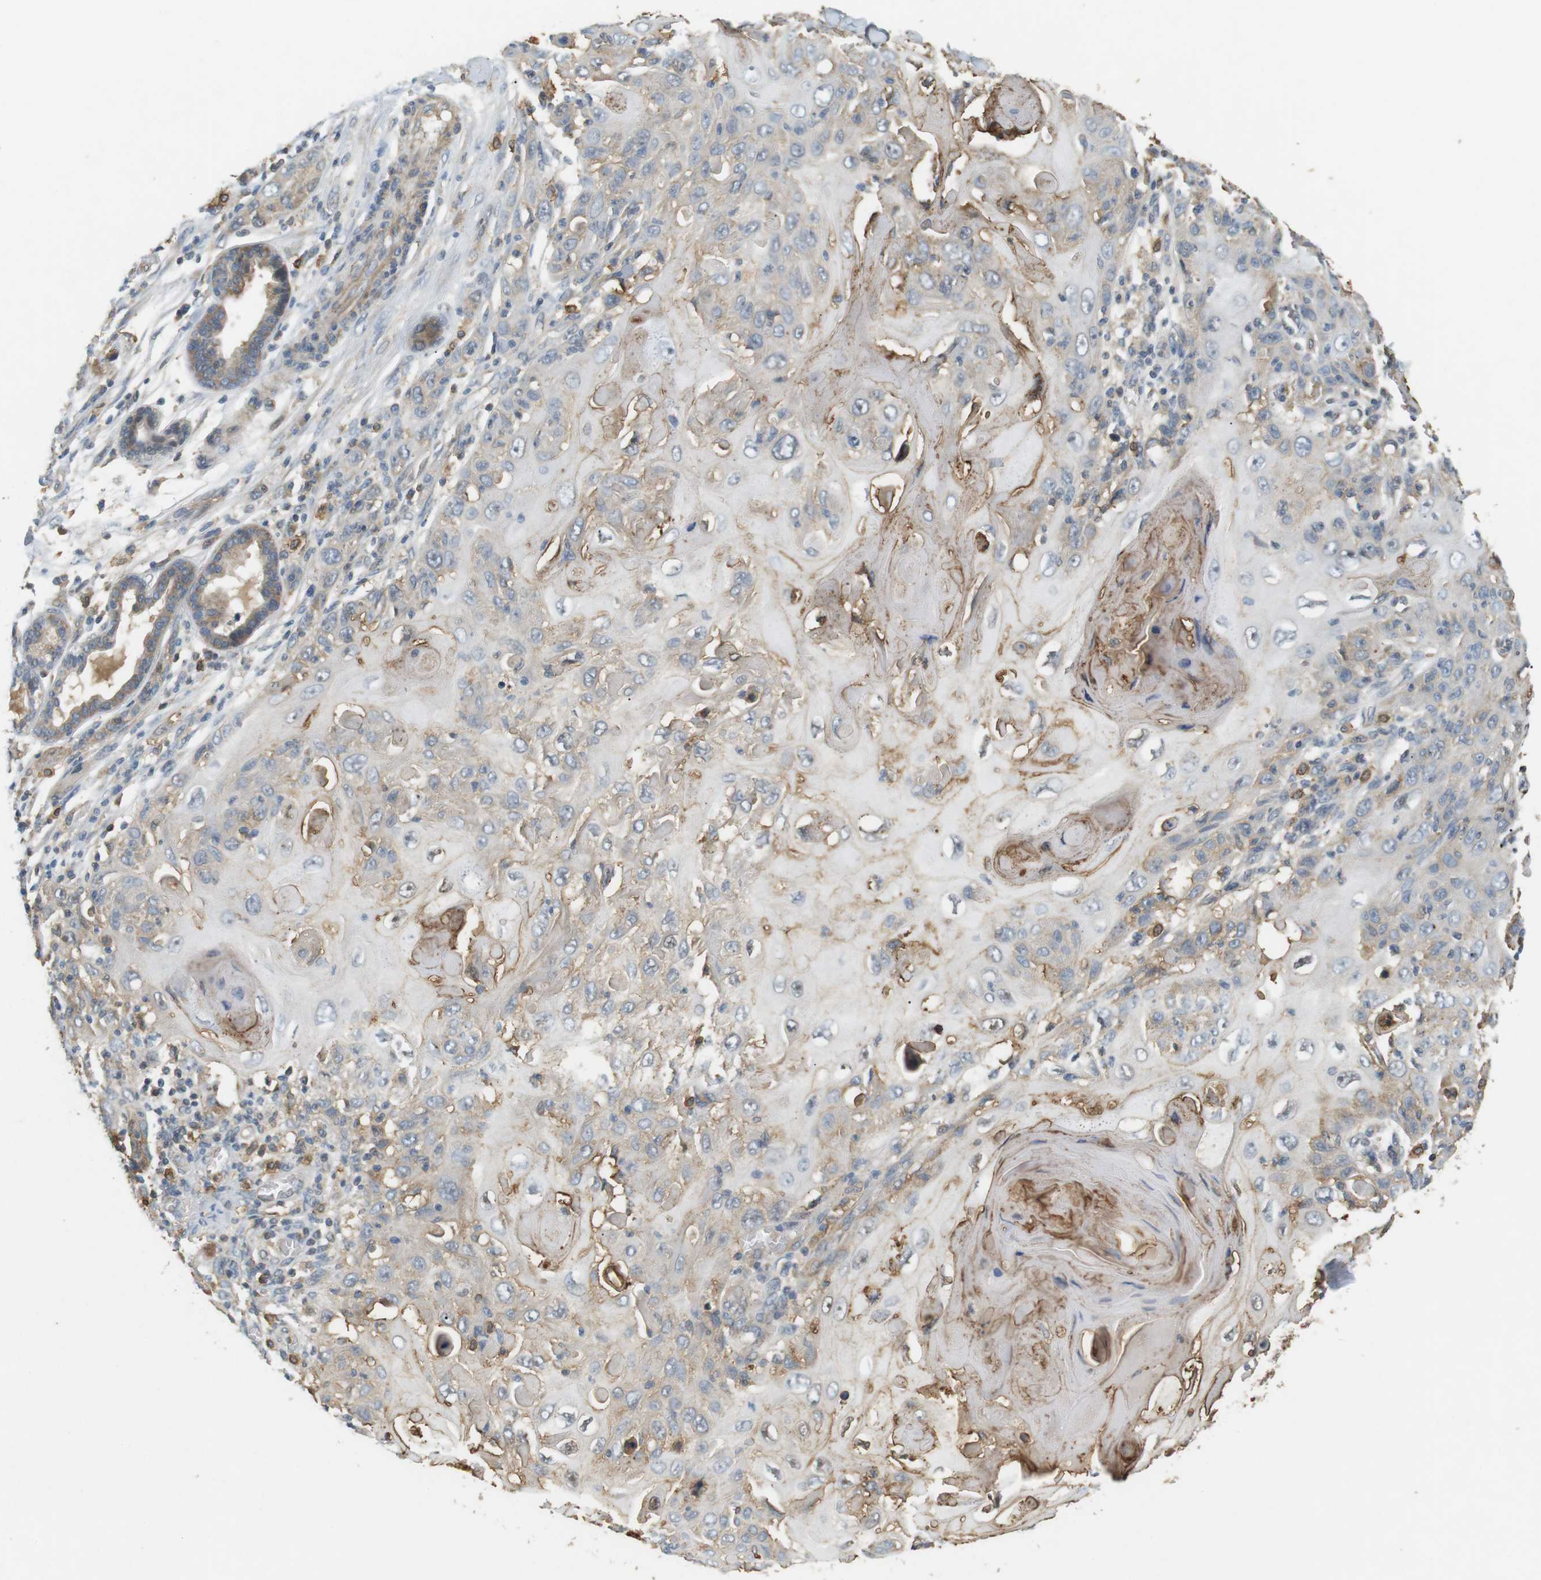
{"staining": {"intensity": "weak", "quantity": "<25%", "location": "cytoplasmic/membranous"}, "tissue": "skin cancer", "cell_type": "Tumor cells", "image_type": "cancer", "snomed": [{"axis": "morphology", "description": "Squamous cell carcinoma, NOS"}, {"axis": "topography", "description": "Skin"}], "caption": "IHC histopathology image of skin cancer stained for a protein (brown), which displays no positivity in tumor cells.", "gene": "P2RY1", "patient": {"sex": "female", "age": 88}}